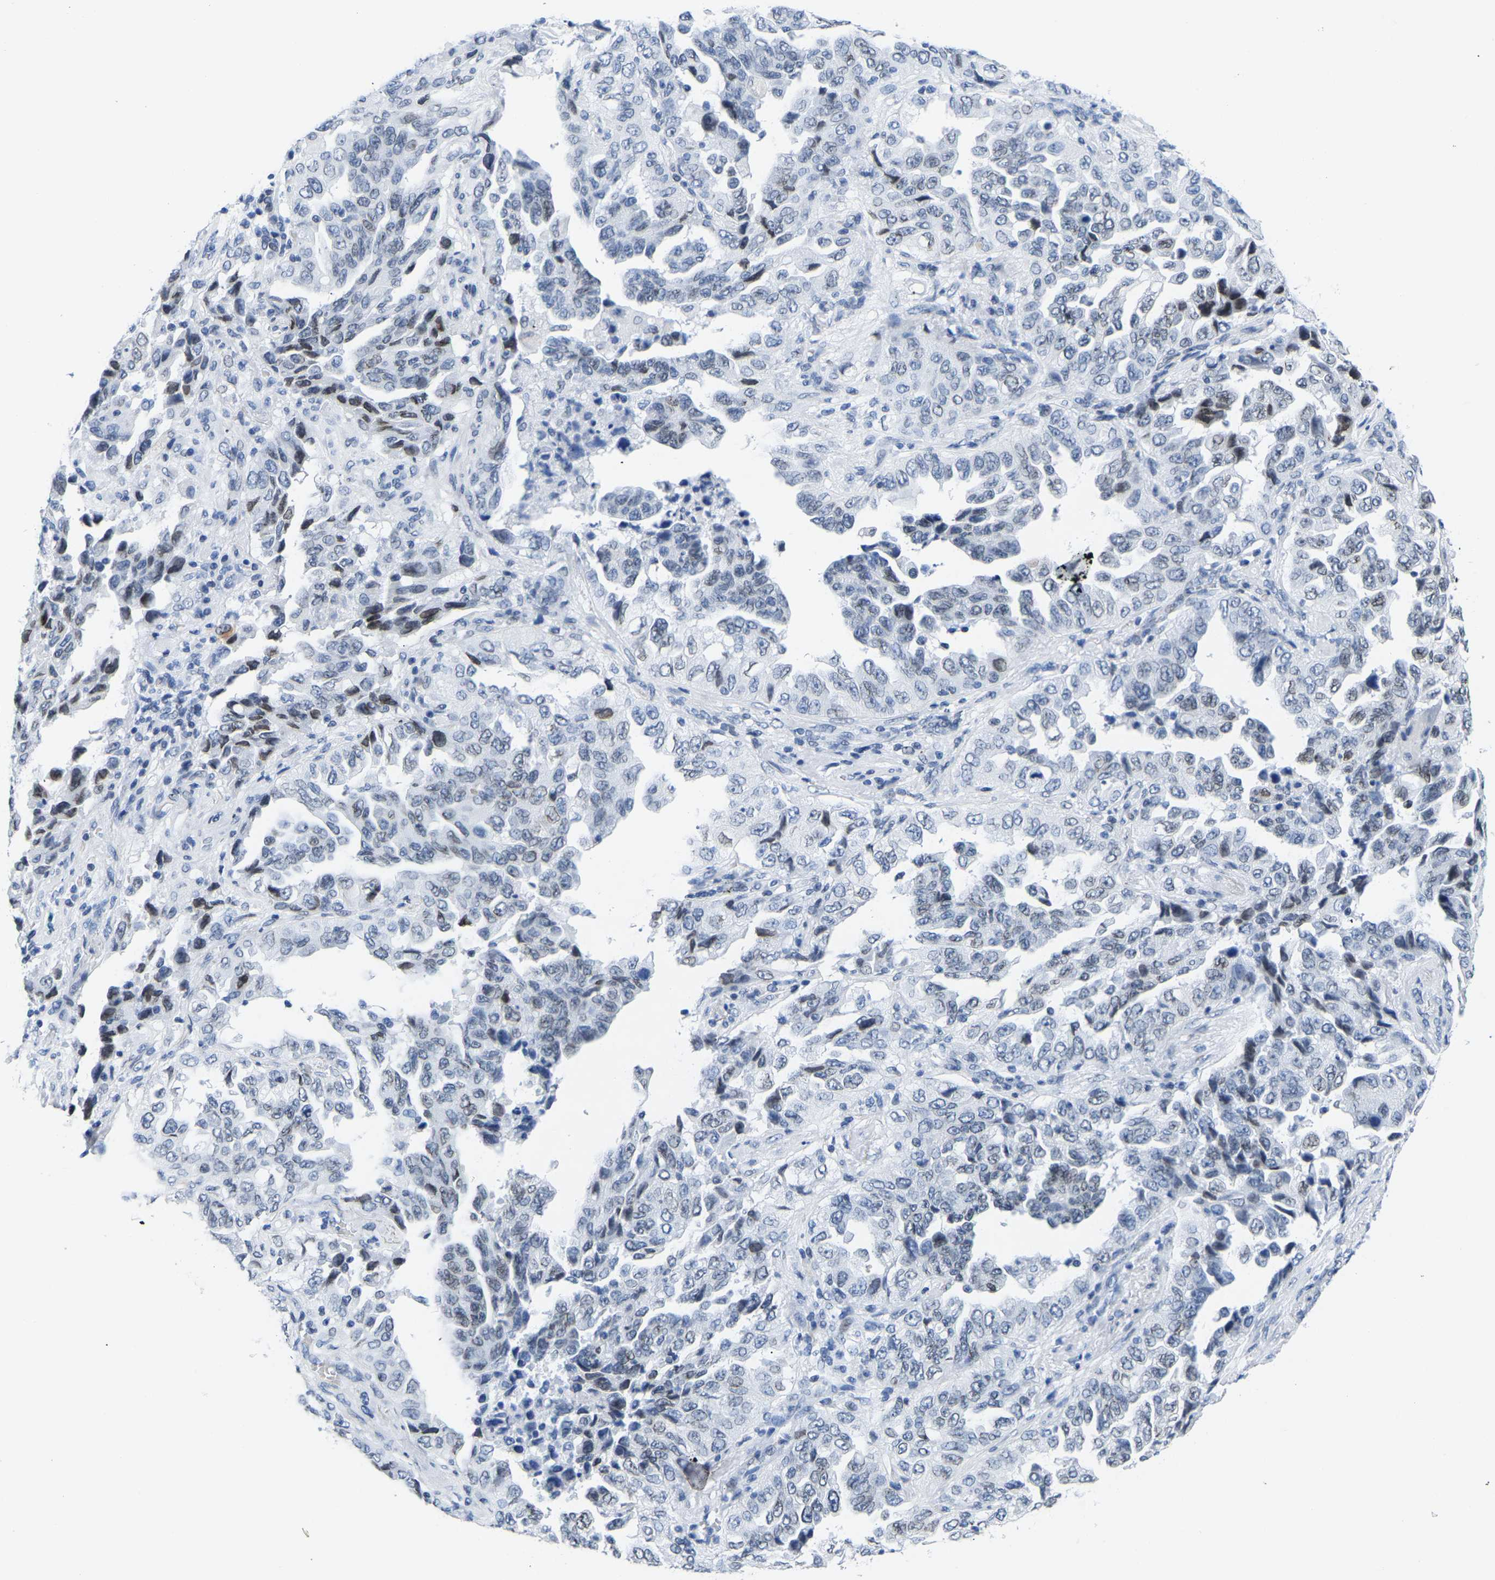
{"staining": {"intensity": "moderate", "quantity": "<25%", "location": "nuclear"}, "tissue": "lung cancer", "cell_type": "Tumor cells", "image_type": "cancer", "snomed": [{"axis": "morphology", "description": "Adenocarcinoma, NOS"}, {"axis": "topography", "description": "Lung"}], "caption": "DAB (3,3'-diaminobenzidine) immunohistochemical staining of adenocarcinoma (lung) reveals moderate nuclear protein expression in approximately <25% of tumor cells.", "gene": "UPK3A", "patient": {"sex": "female", "age": 51}}